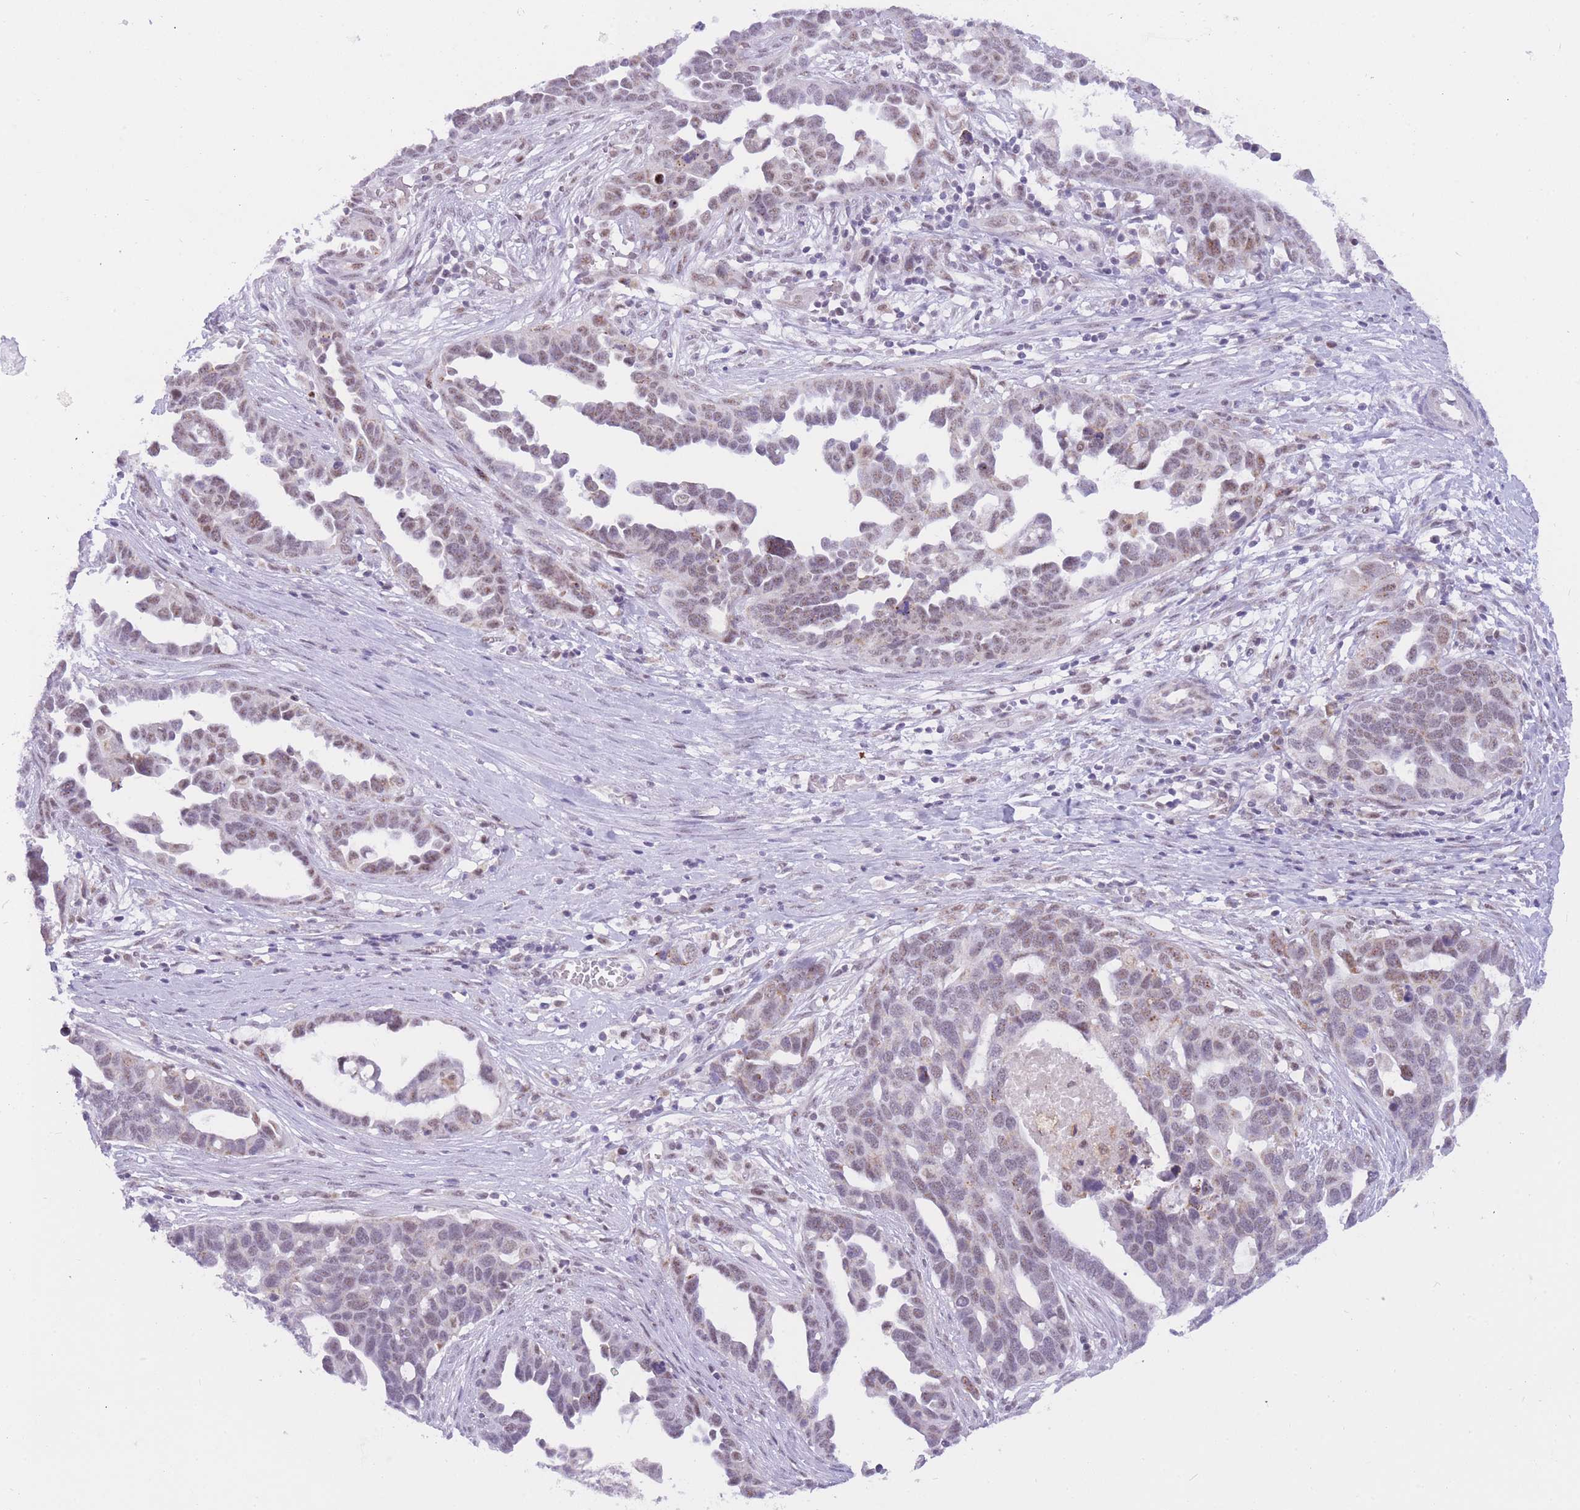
{"staining": {"intensity": "weak", "quantity": "<25%", "location": "nuclear"}, "tissue": "ovarian cancer", "cell_type": "Tumor cells", "image_type": "cancer", "snomed": [{"axis": "morphology", "description": "Cystadenocarcinoma, serous, NOS"}, {"axis": "topography", "description": "Ovary"}], "caption": "Immunohistochemistry of ovarian serous cystadenocarcinoma exhibits no expression in tumor cells.", "gene": "CYP2B6", "patient": {"sex": "female", "age": 54}}